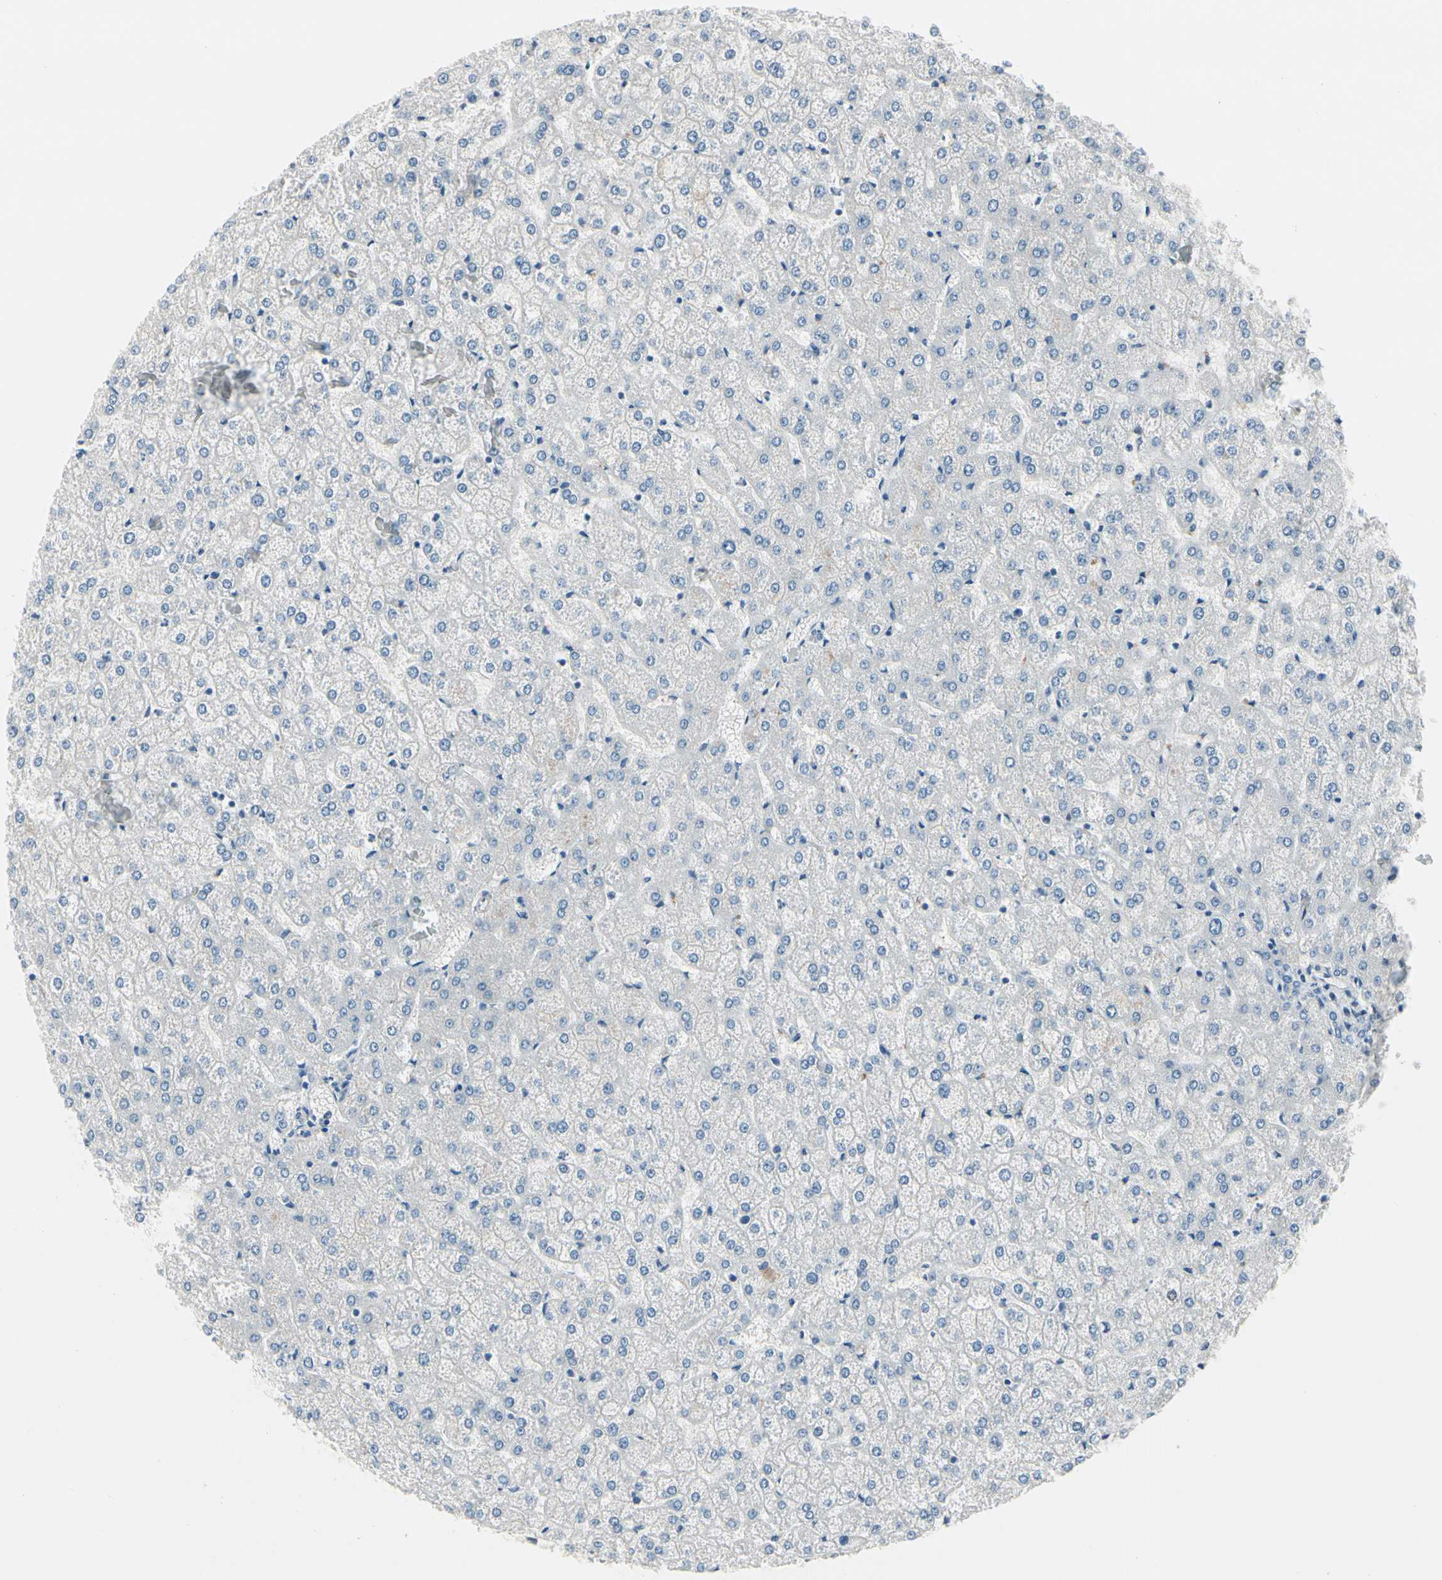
{"staining": {"intensity": "negative", "quantity": "none", "location": "none"}, "tissue": "liver", "cell_type": "Cholangiocytes", "image_type": "normal", "snomed": [{"axis": "morphology", "description": "Normal tissue, NOS"}, {"axis": "topography", "description": "Liver"}], "caption": "Immunohistochemical staining of benign liver exhibits no significant expression in cholangiocytes.", "gene": "PGR", "patient": {"sex": "female", "age": 32}}